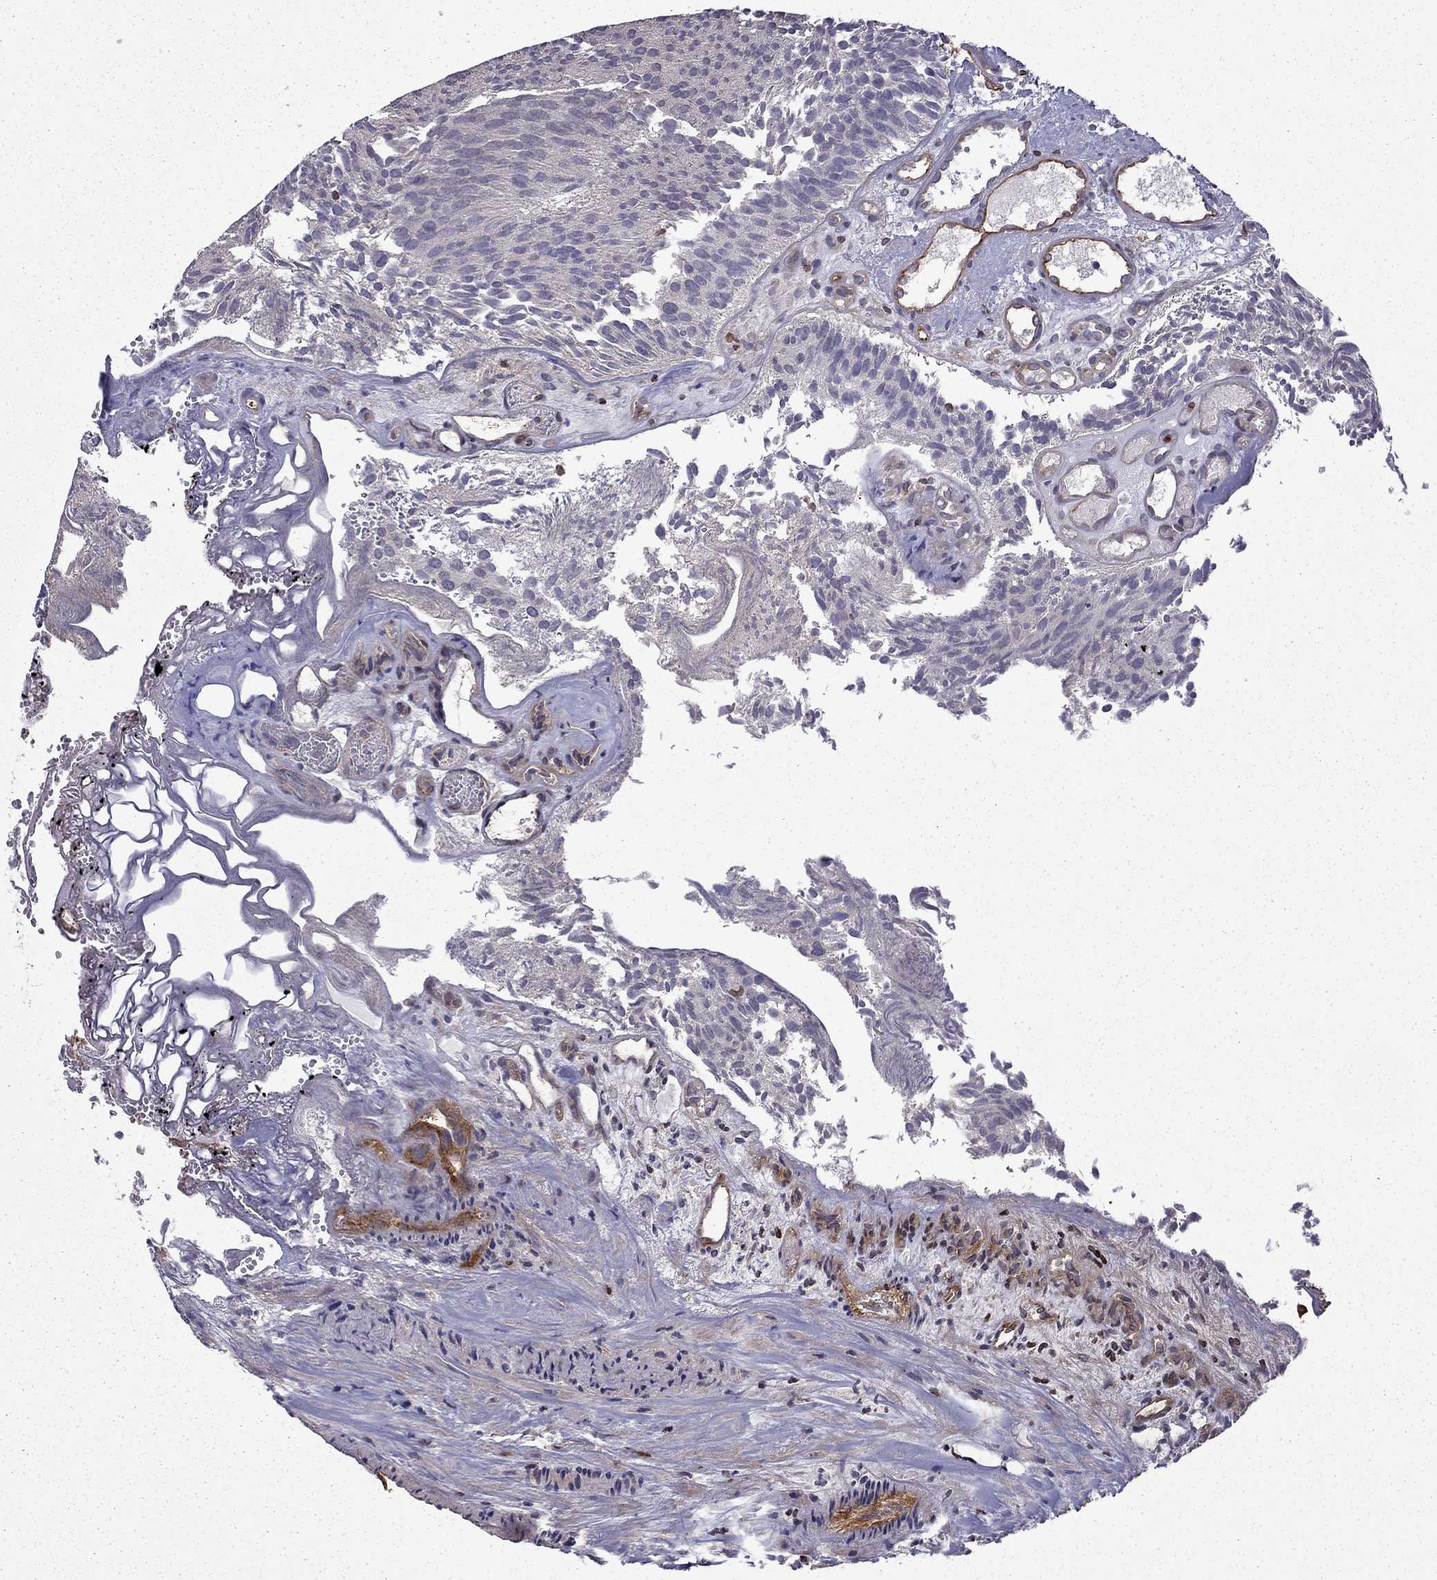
{"staining": {"intensity": "negative", "quantity": "none", "location": "none"}, "tissue": "urothelial cancer", "cell_type": "Tumor cells", "image_type": "cancer", "snomed": [{"axis": "morphology", "description": "Urothelial carcinoma, Low grade"}, {"axis": "topography", "description": "Urinary bladder"}], "caption": "Human urothelial cancer stained for a protein using immunohistochemistry demonstrates no positivity in tumor cells.", "gene": "CDC42BPA", "patient": {"sex": "female", "age": 87}}